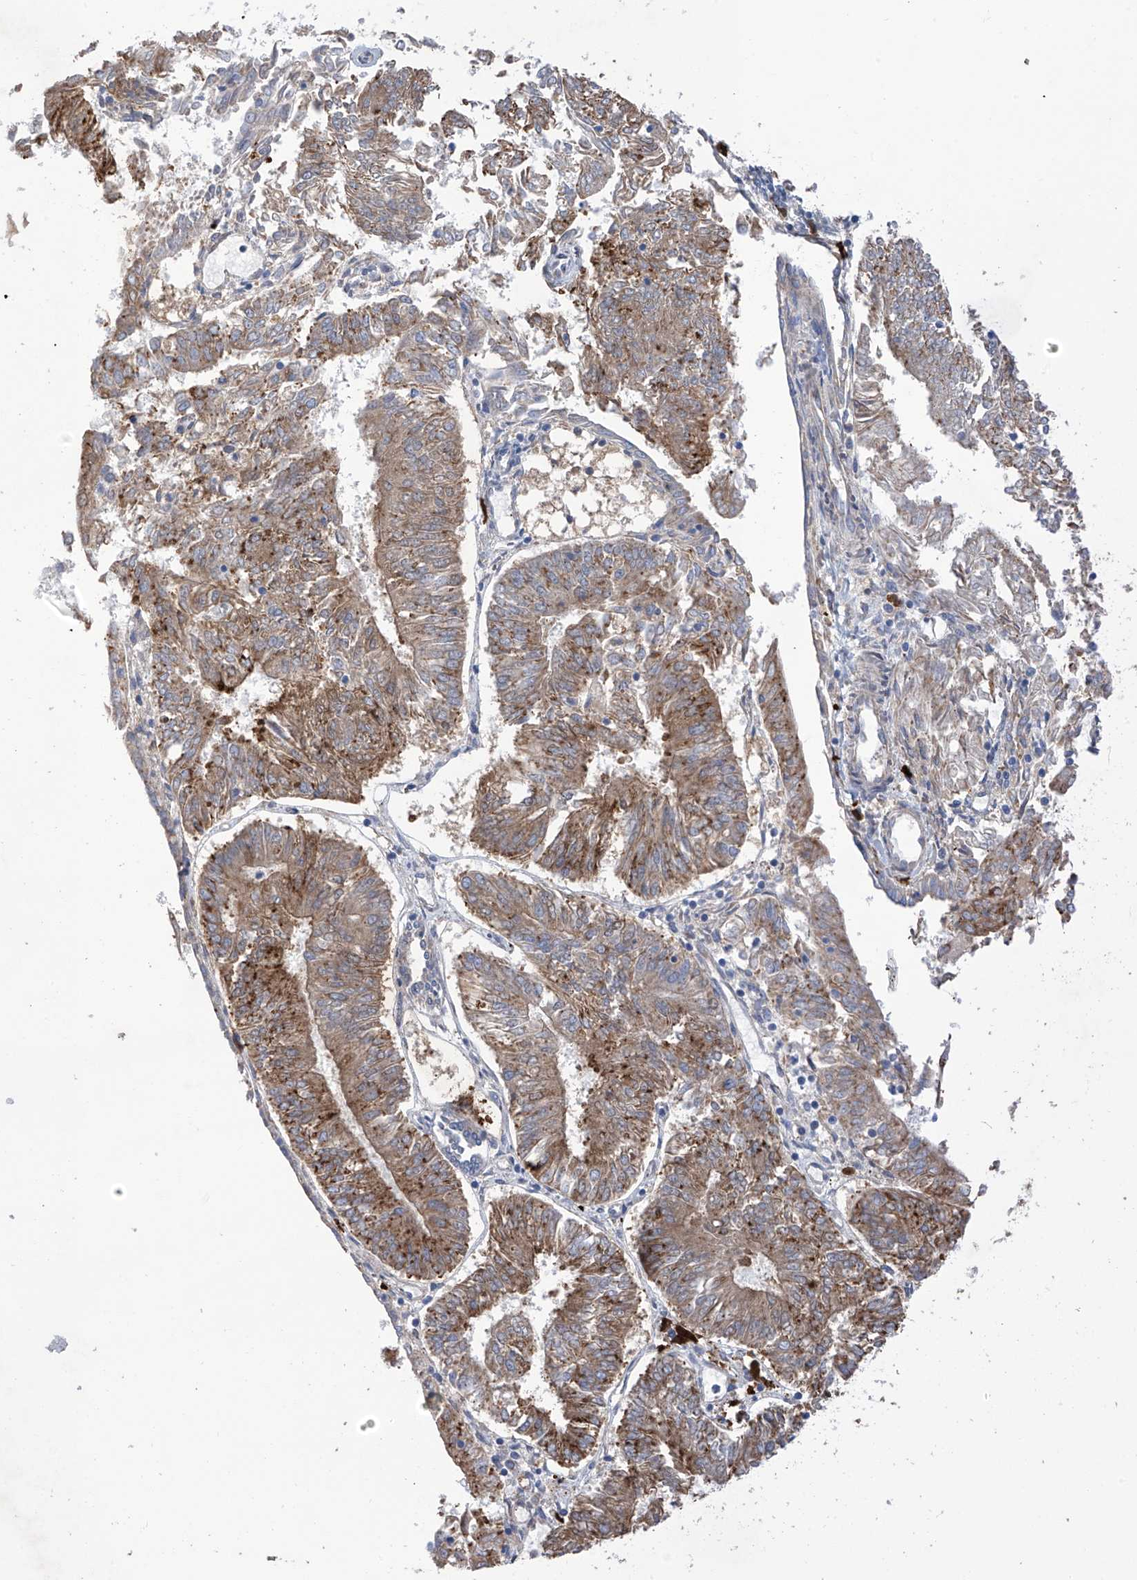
{"staining": {"intensity": "moderate", "quantity": ">75%", "location": "cytoplasmic/membranous"}, "tissue": "endometrial cancer", "cell_type": "Tumor cells", "image_type": "cancer", "snomed": [{"axis": "morphology", "description": "Adenocarcinoma, NOS"}, {"axis": "topography", "description": "Endometrium"}], "caption": "A brown stain shows moderate cytoplasmic/membranous expression of a protein in endometrial cancer tumor cells. (Stains: DAB (3,3'-diaminobenzidine) in brown, nuclei in blue, Microscopy: brightfield microscopy at high magnification).", "gene": "REC8", "patient": {"sex": "female", "age": 58}}